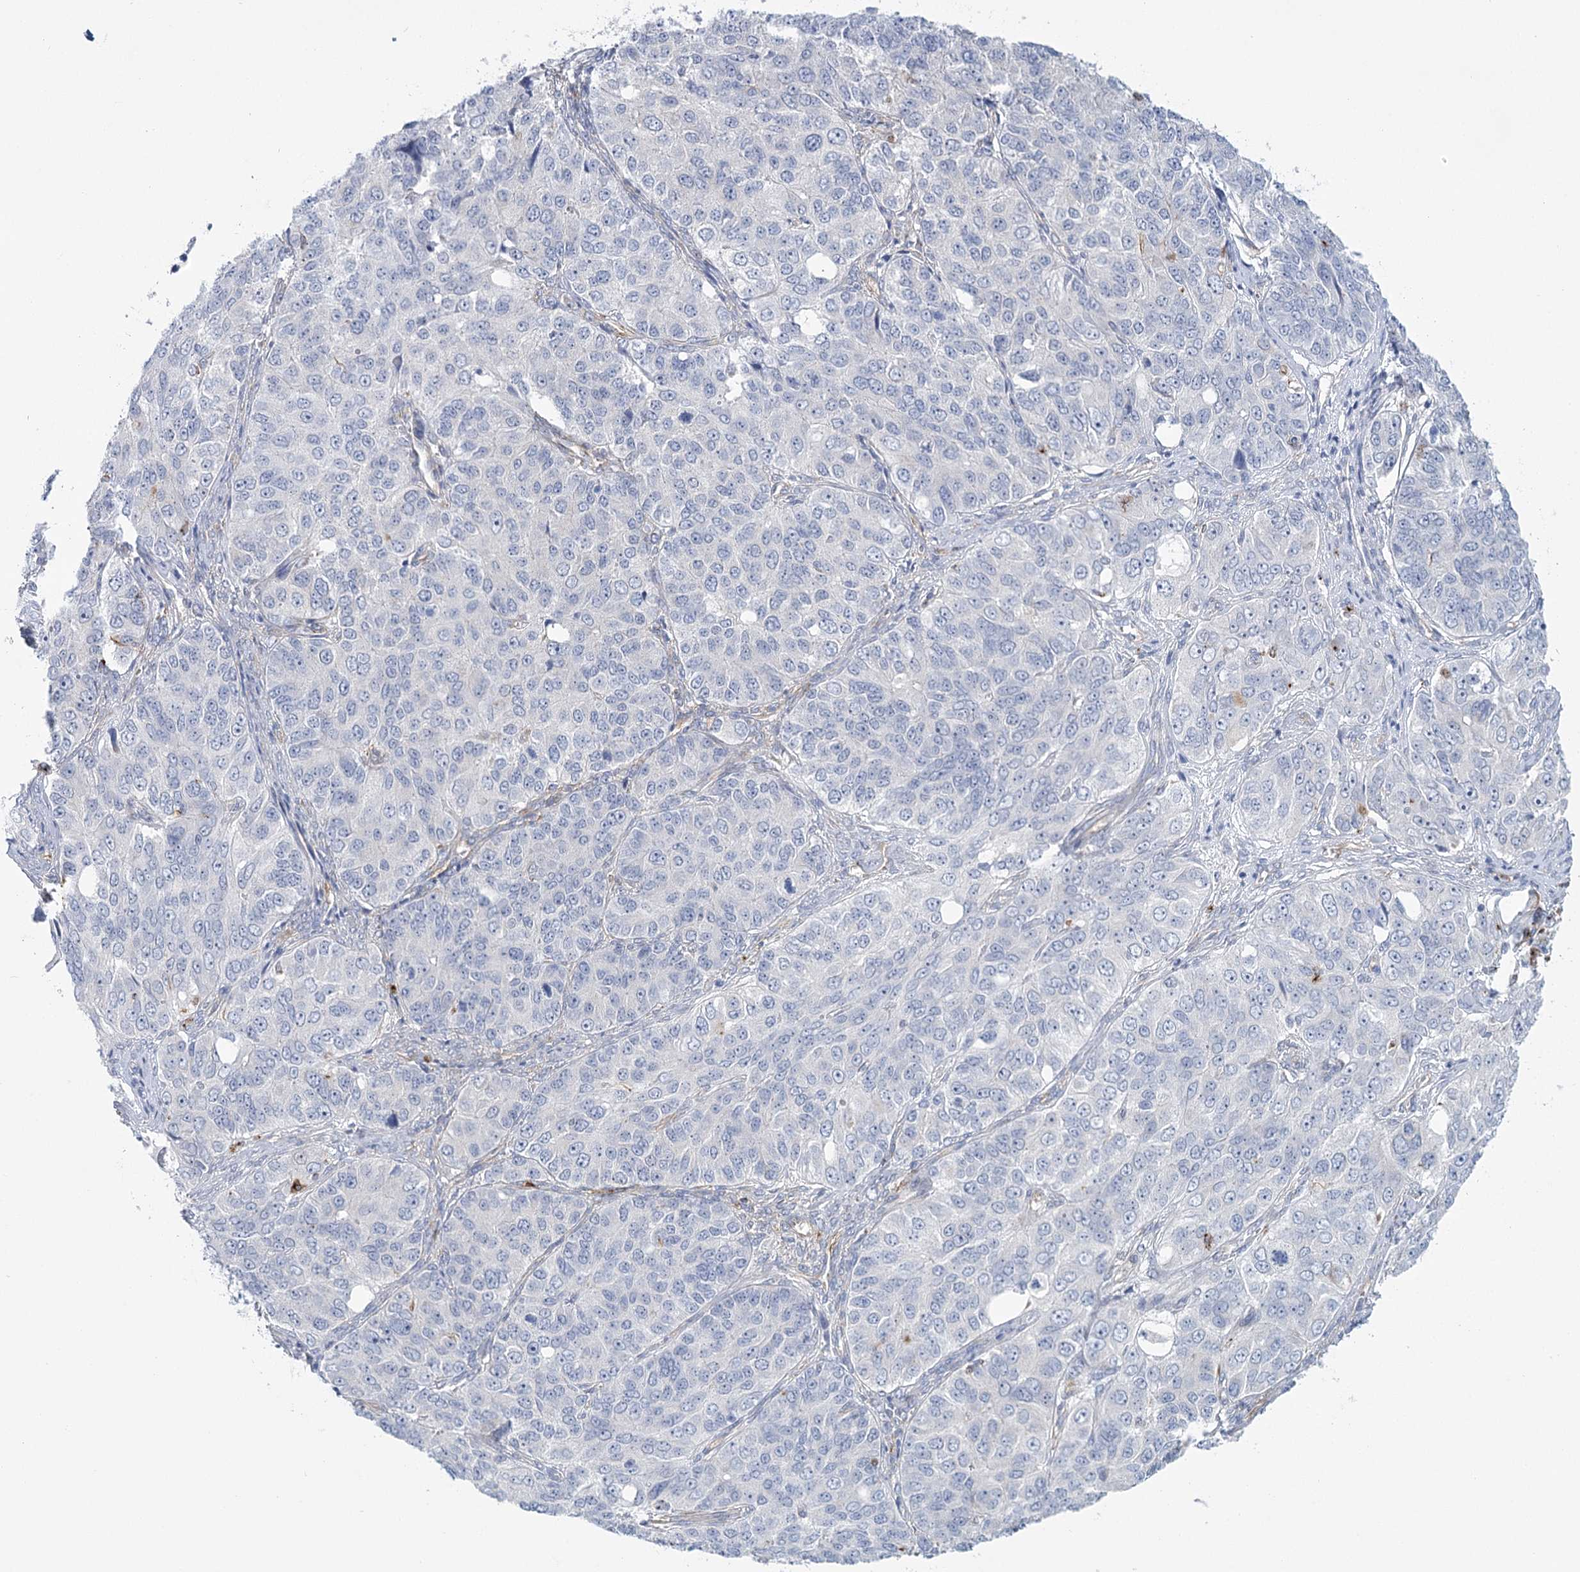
{"staining": {"intensity": "negative", "quantity": "none", "location": "none"}, "tissue": "ovarian cancer", "cell_type": "Tumor cells", "image_type": "cancer", "snomed": [{"axis": "morphology", "description": "Carcinoma, endometroid"}, {"axis": "topography", "description": "Ovary"}], "caption": "Ovarian cancer (endometroid carcinoma) stained for a protein using immunohistochemistry displays no expression tumor cells.", "gene": "CCDC88A", "patient": {"sex": "female", "age": 51}}